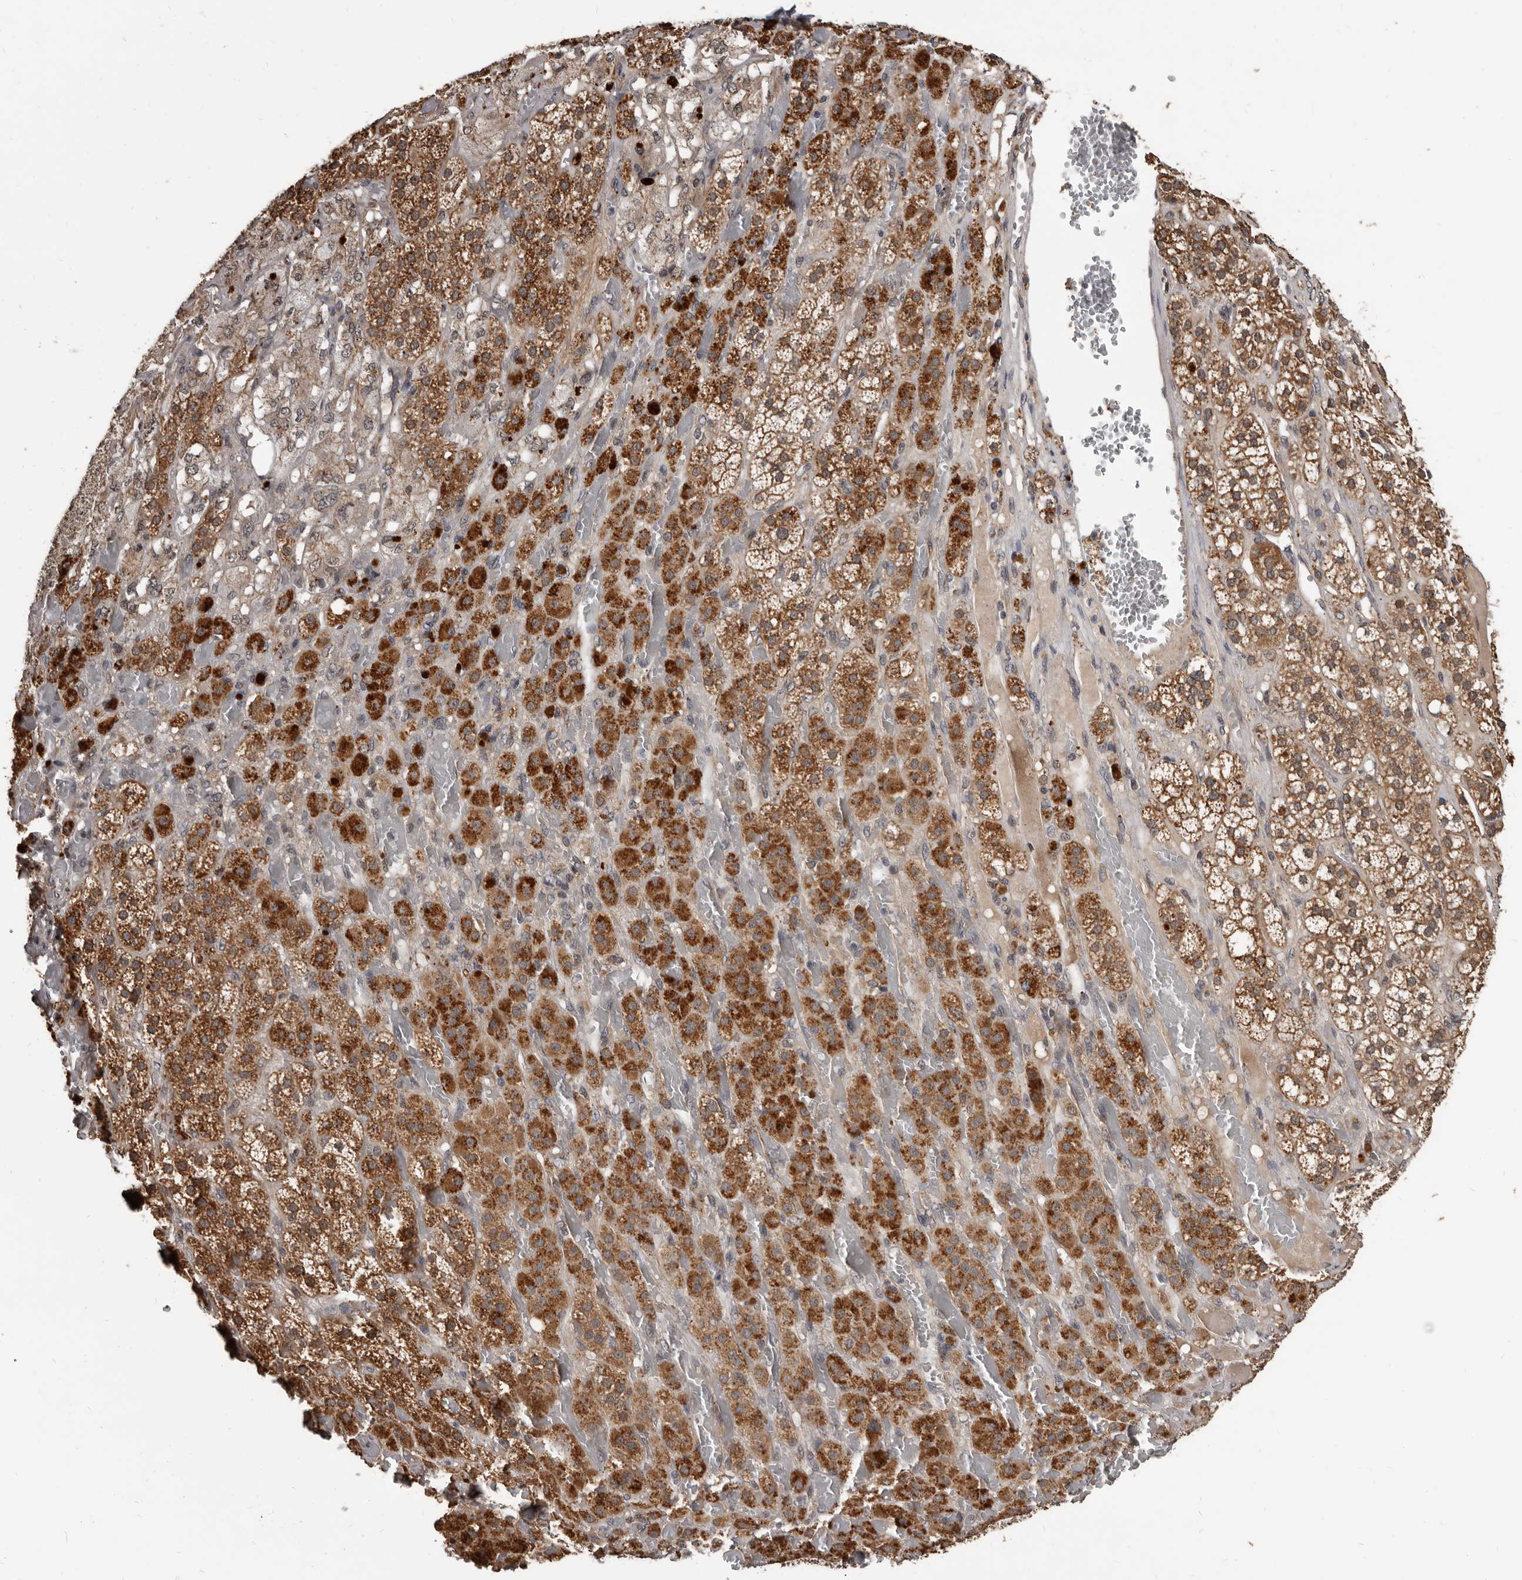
{"staining": {"intensity": "moderate", "quantity": ">75%", "location": "cytoplasmic/membranous,nuclear"}, "tissue": "adrenal gland", "cell_type": "Glandular cells", "image_type": "normal", "snomed": [{"axis": "morphology", "description": "Normal tissue, NOS"}, {"axis": "topography", "description": "Adrenal gland"}], "caption": "DAB (3,3'-diaminobenzidine) immunohistochemical staining of normal human adrenal gland displays moderate cytoplasmic/membranous,nuclear protein positivity in approximately >75% of glandular cells.", "gene": "AHR", "patient": {"sex": "female", "age": 59}}